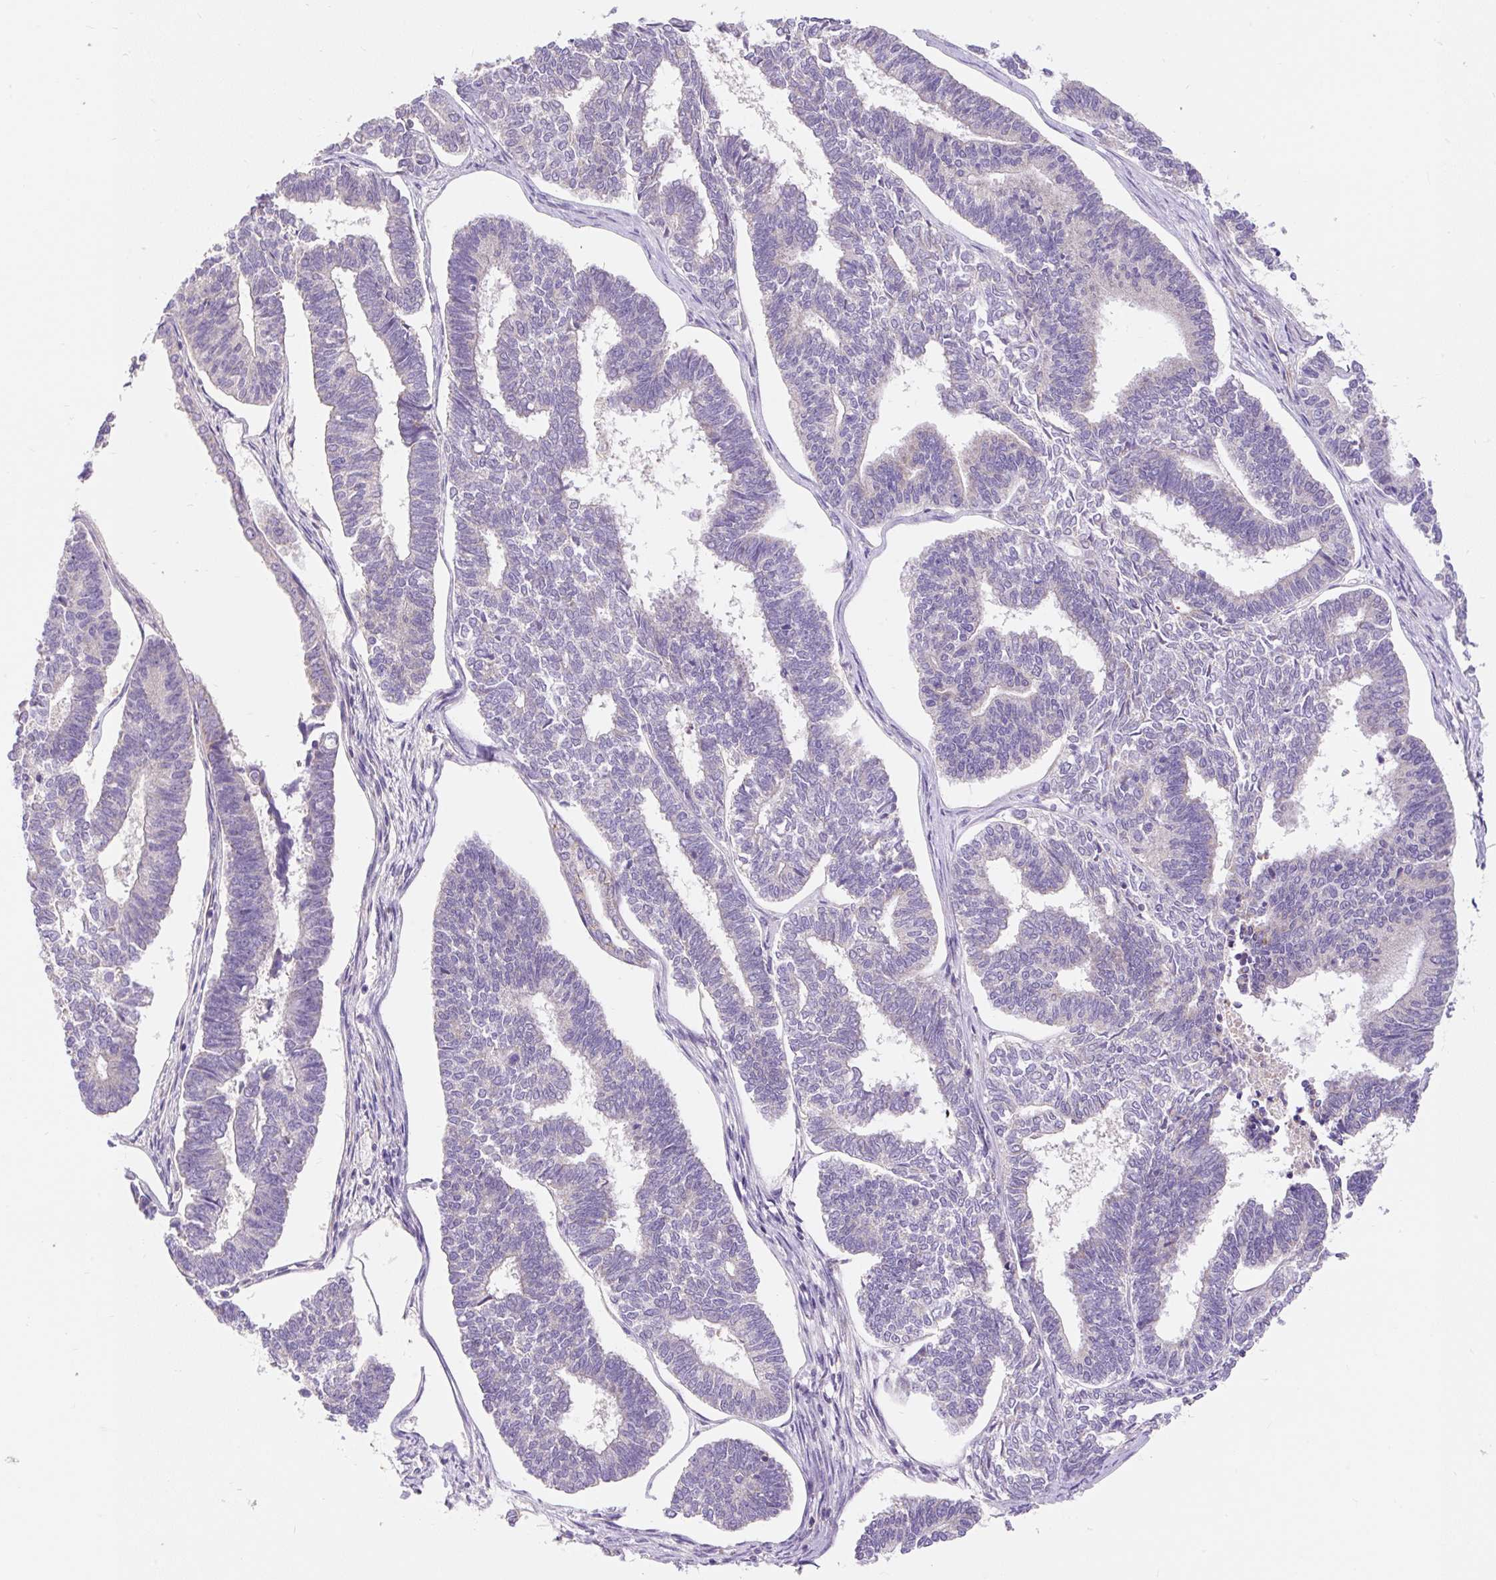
{"staining": {"intensity": "negative", "quantity": "none", "location": "none"}, "tissue": "endometrial cancer", "cell_type": "Tumor cells", "image_type": "cancer", "snomed": [{"axis": "morphology", "description": "Adenocarcinoma, NOS"}, {"axis": "topography", "description": "Endometrium"}], "caption": "High magnification brightfield microscopy of adenocarcinoma (endometrial) stained with DAB (brown) and counterstained with hematoxylin (blue): tumor cells show no significant positivity. The staining is performed using DAB brown chromogen with nuclei counter-stained in using hematoxylin.", "gene": "PMAIP1", "patient": {"sex": "female", "age": 70}}